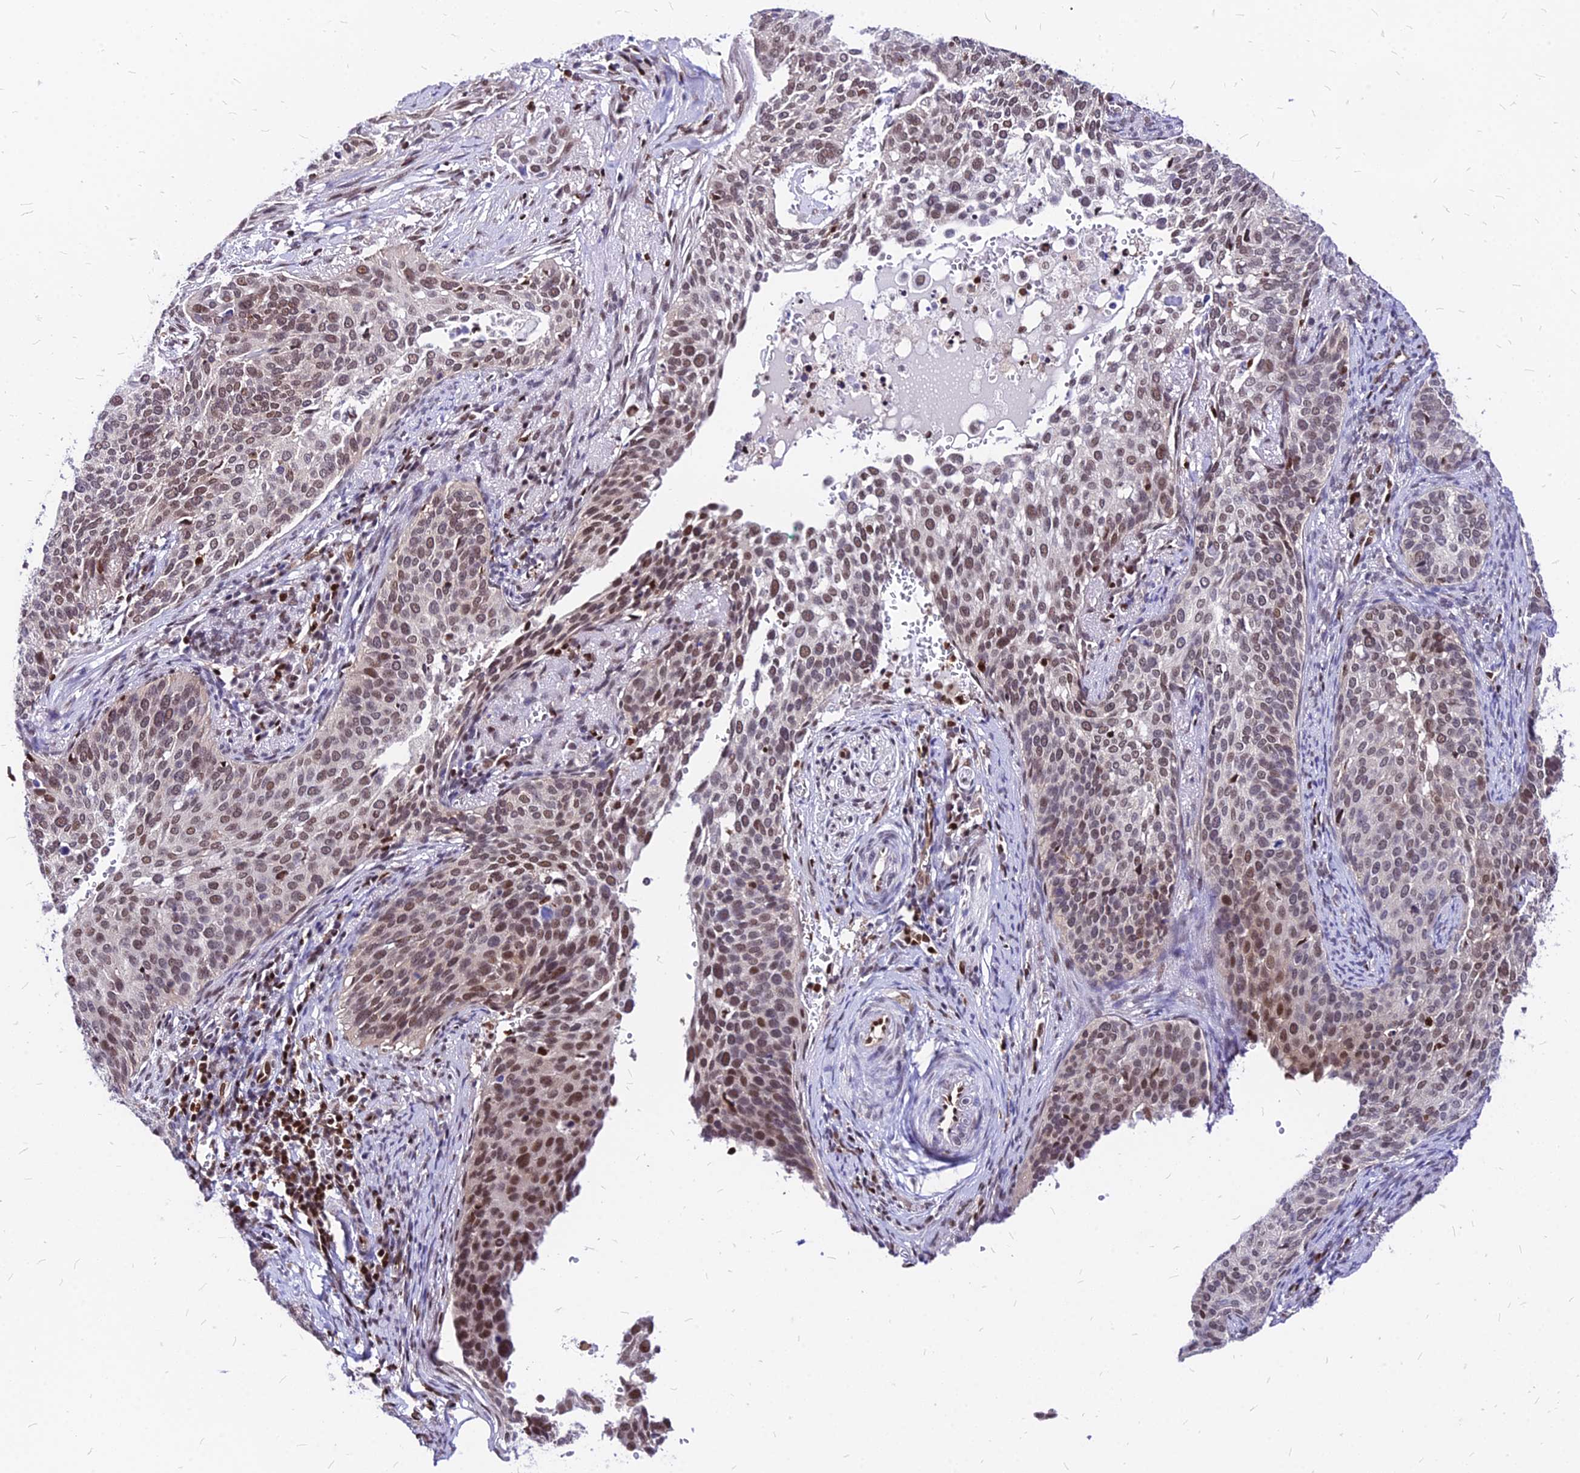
{"staining": {"intensity": "moderate", "quantity": "25%-75%", "location": "nuclear"}, "tissue": "cervical cancer", "cell_type": "Tumor cells", "image_type": "cancer", "snomed": [{"axis": "morphology", "description": "Squamous cell carcinoma, NOS"}, {"axis": "topography", "description": "Cervix"}], "caption": "Moderate nuclear protein positivity is appreciated in approximately 25%-75% of tumor cells in cervical cancer (squamous cell carcinoma).", "gene": "PAXX", "patient": {"sex": "female", "age": 44}}